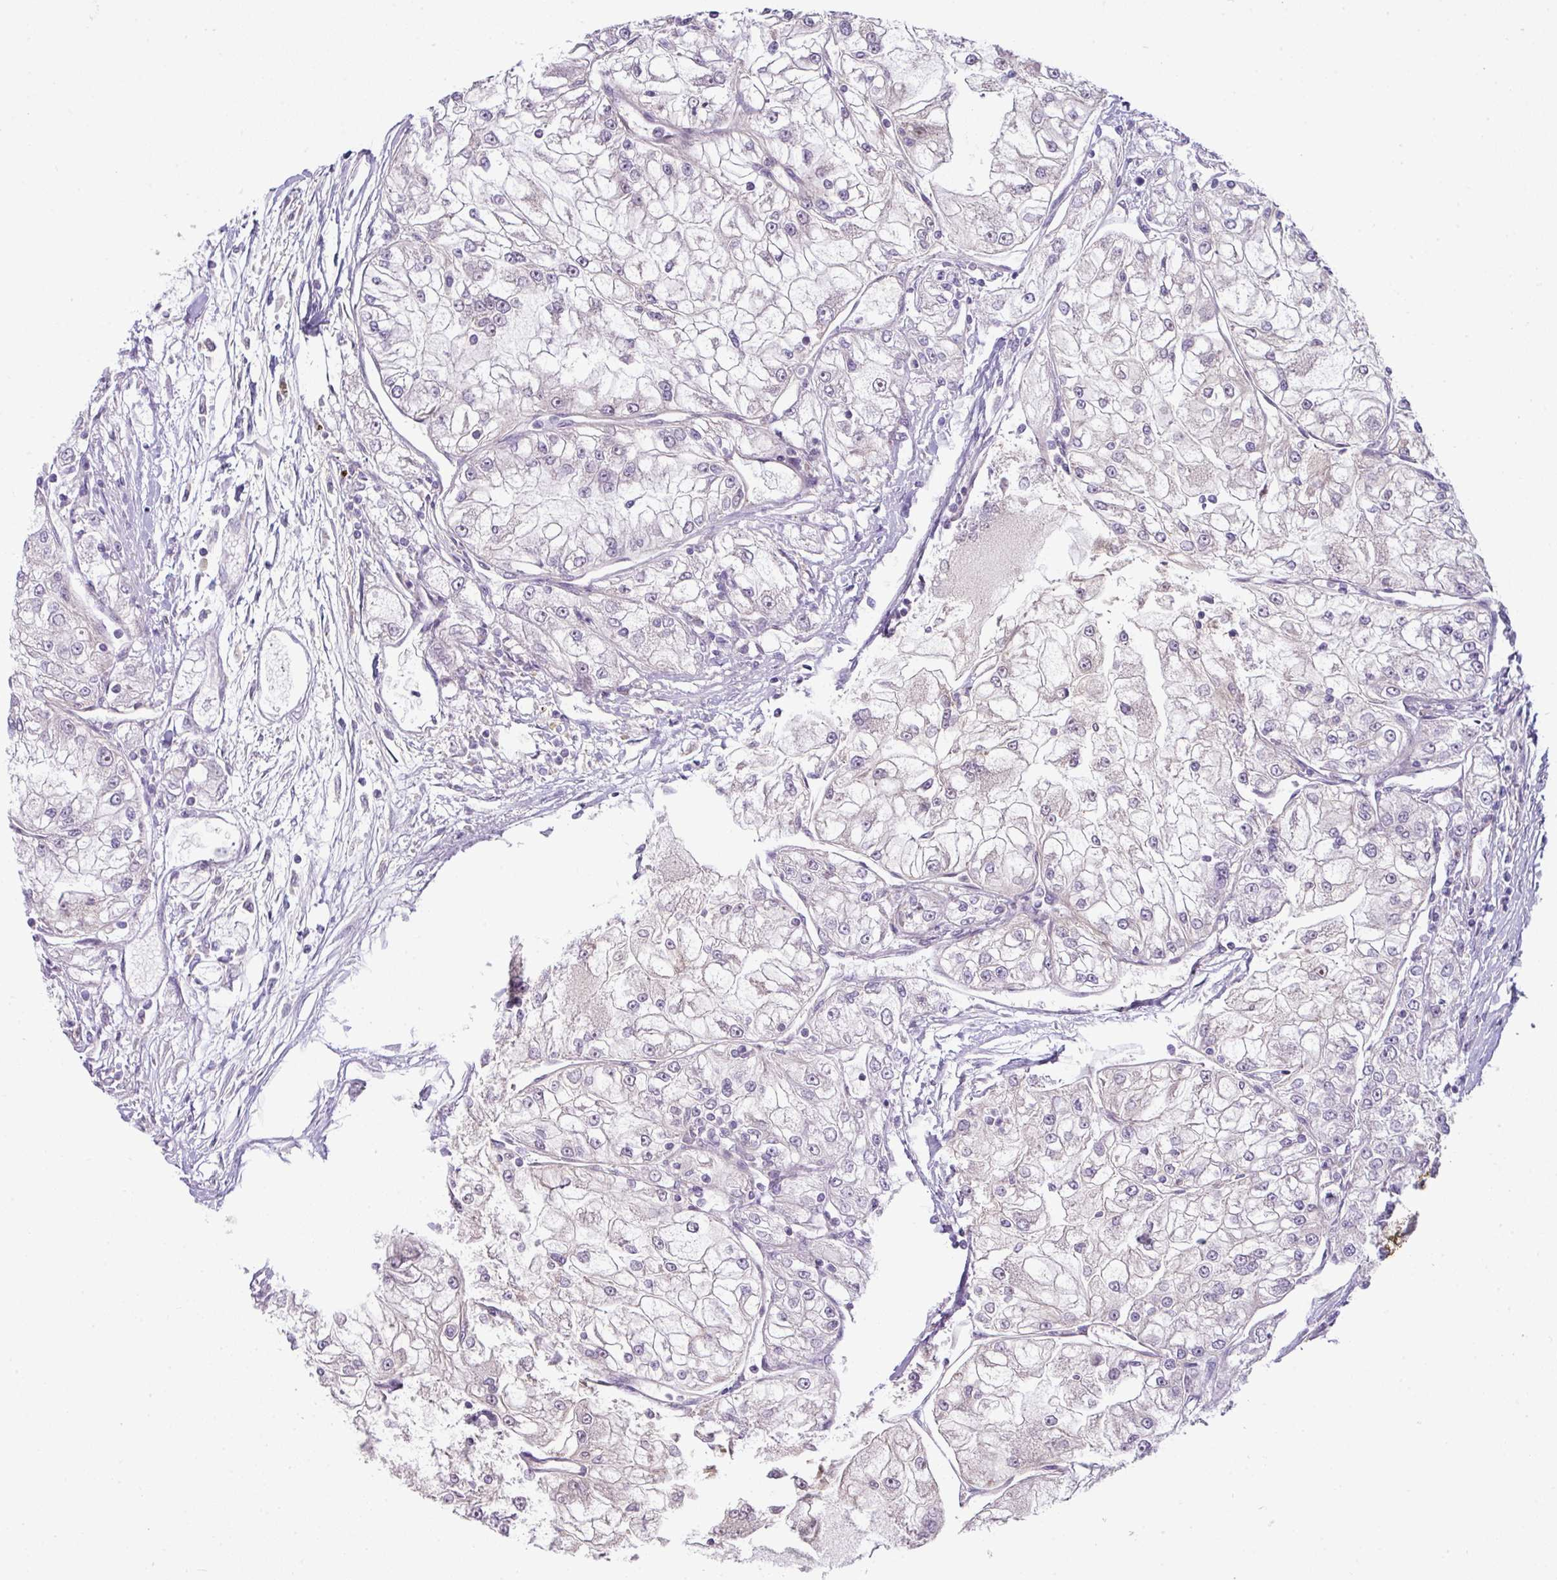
{"staining": {"intensity": "negative", "quantity": "none", "location": "none"}, "tissue": "renal cancer", "cell_type": "Tumor cells", "image_type": "cancer", "snomed": [{"axis": "morphology", "description": "Adenocarcinoma, NOS"}, {"axis": "topography", "description": "Kidney"}], "caption": "An image of human renal cancer is negative for staining in tumor cells.", "gene": "STAT5A", "patient": {"sex": "female", "age": 72}}